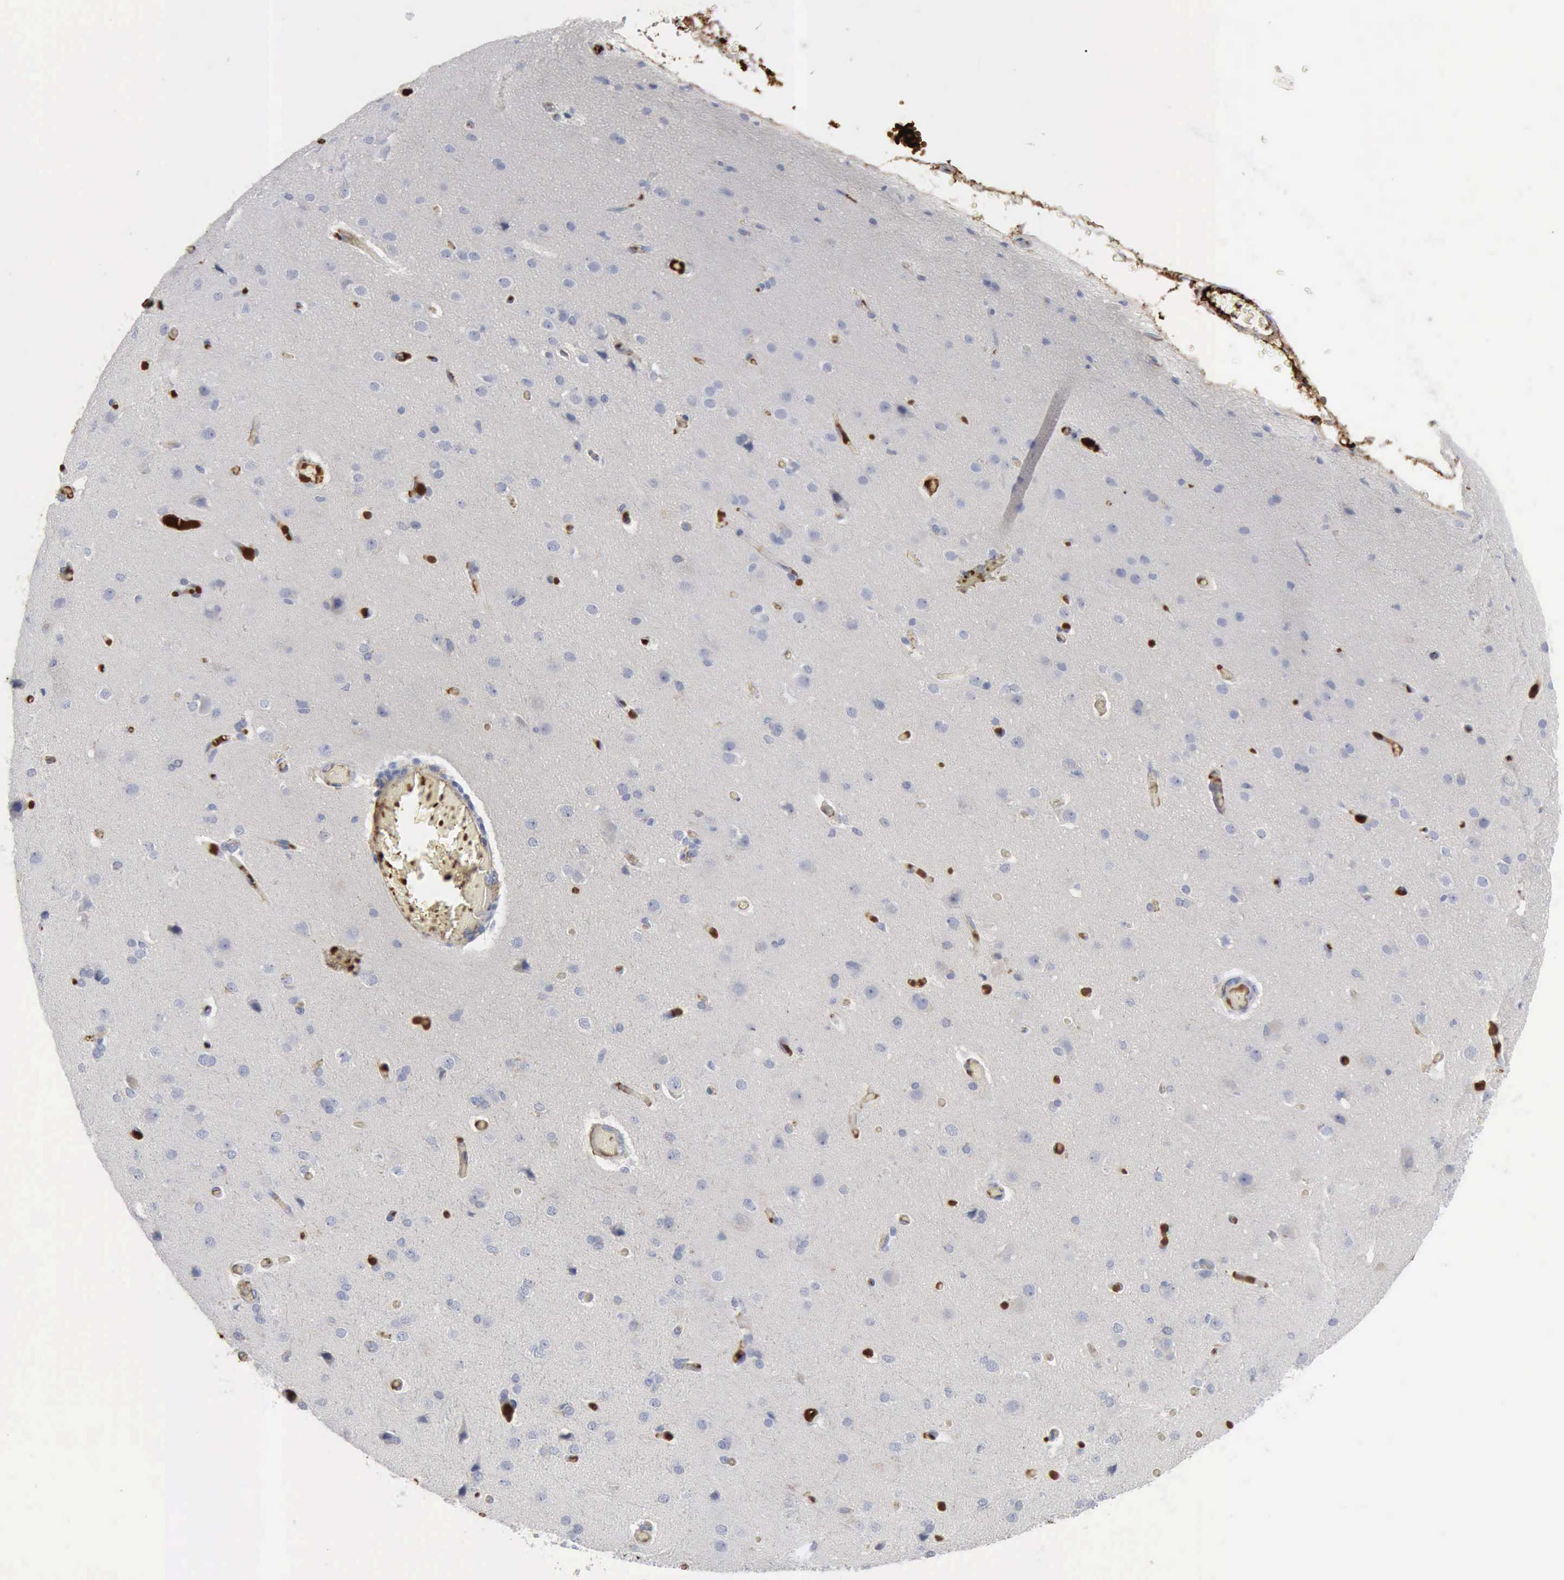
{"staining": {"intensity": "moderate", "quantity": "<25%", "location": "cytoplasmic/membranous"}, "tissue": "cerebral cortex", "cell_type": "Endothelial cells", "image_type": "normal", "snomed": [{"axis": "morphology", "description": "Normal tissue, NOS"}, {"axis": "morphology", "description": "Glioma, malignant, High grade"}, {"axis": "topography", "description": "Cerebral cortex"}], "caption": "About <25% of endothelial cells in unremarkable human cerebral cortex demonstrate moderate cytoplasmic/membranous protein positivity as visualized by brown immunohistochemical staining.", "gene": "C4BPA", "patient": {"sex": "male", "age": 77}}